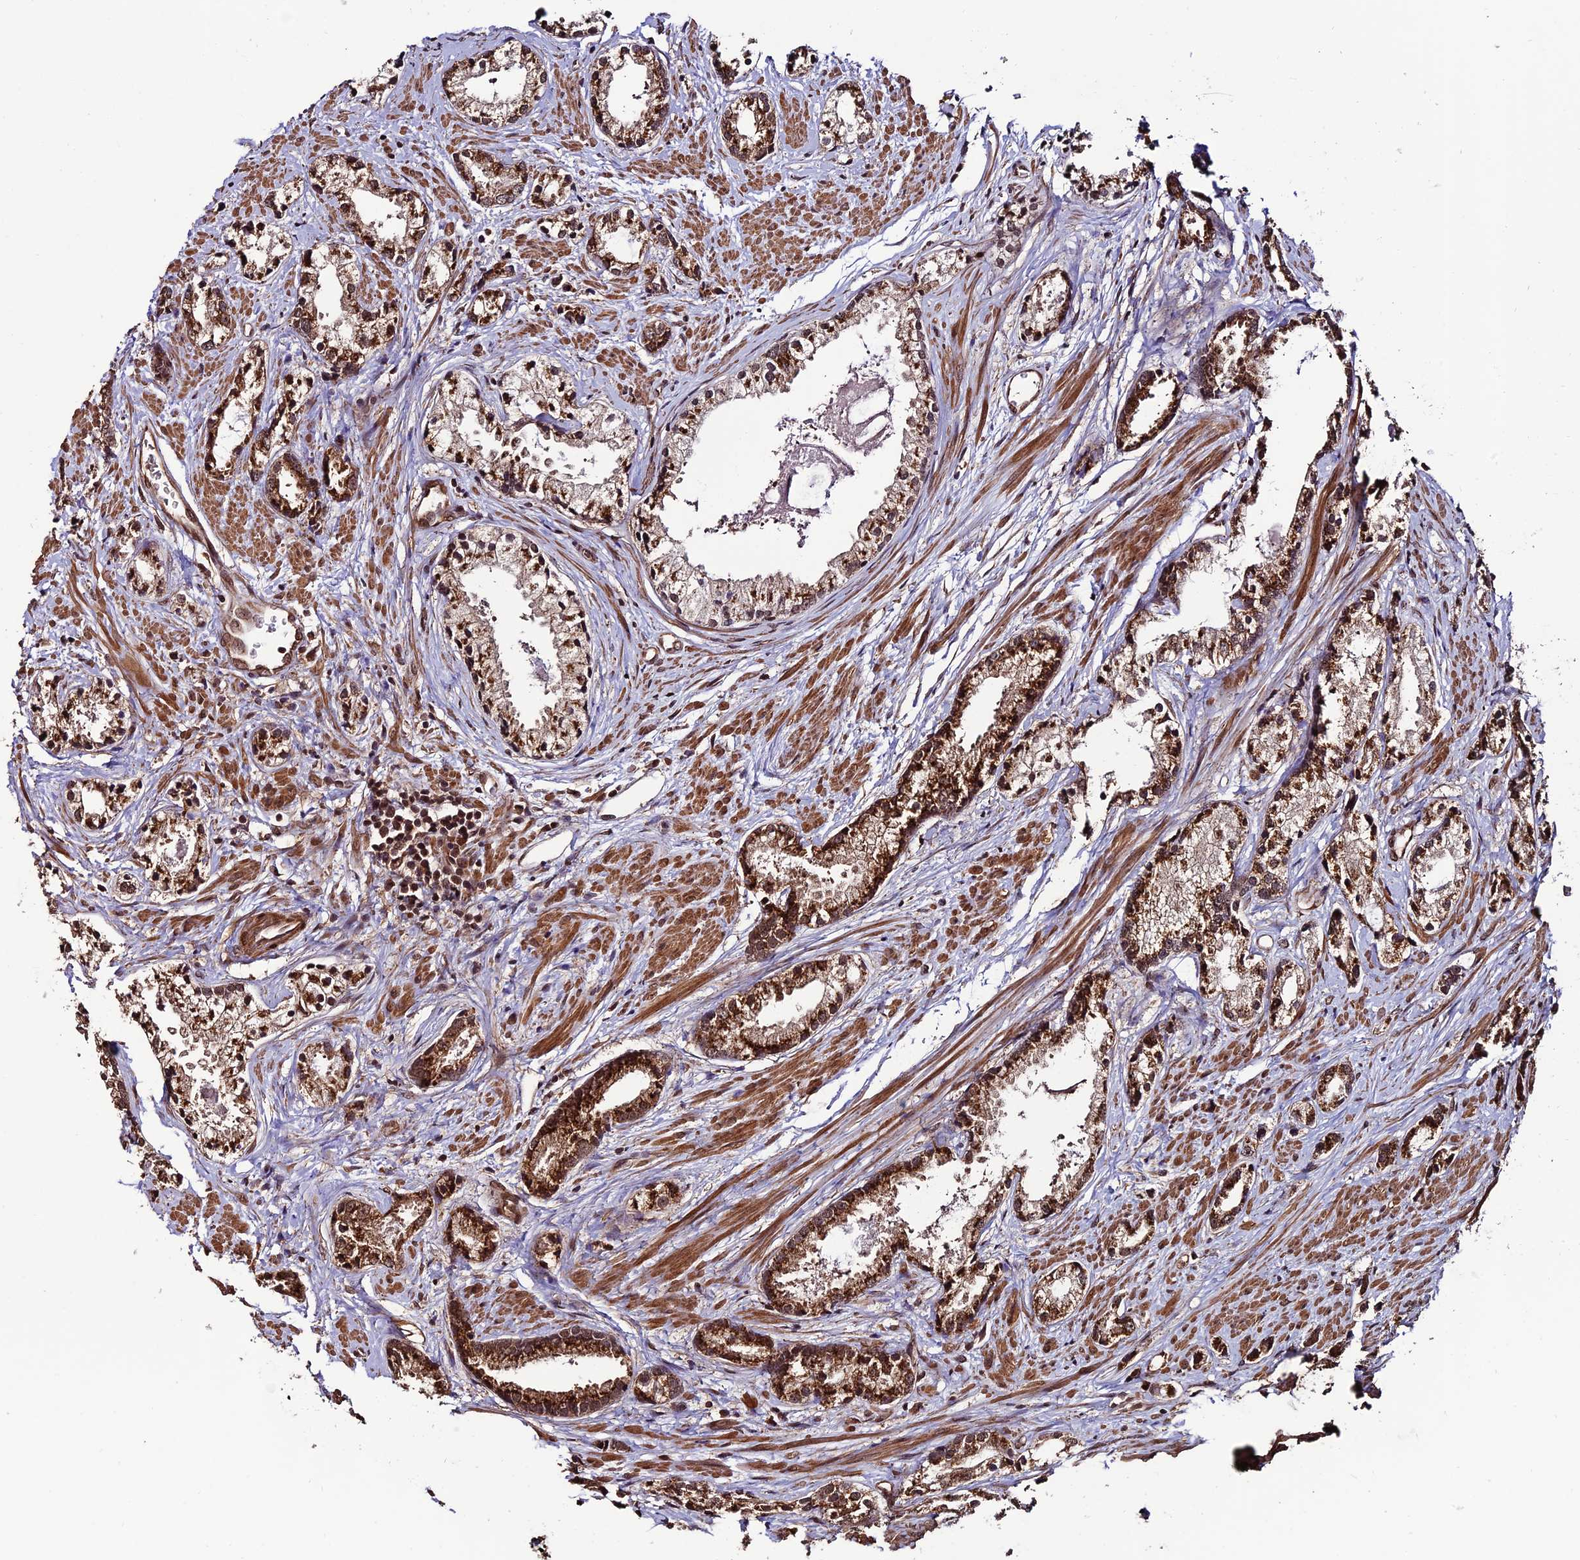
{"staining": {"intensity": "strong", "quantity": ">75%", "location": "cytoplasmic/membranous,nuclear"}, "tissue": "prostate cancer", "cell_type": "Tumor cells", "image_type": "cancer", "snomed": [{"axis": "morphology", "description": "Adenocarcinoma, High grade"}, {"axis": "topography", "description": "Prostate"}], "caption": "IHC staining of prostate high-grade adenocarcinoma, which reveals high levels of strong cytoplasmic/membranous and nuclear expression in approximately >75% of tumor cells indicating strong cytoplasmic/membranous and nuclear protein positivity. The staining was performed using DAB (3,3'-diaminobenzidine) (brown) for protein detection and nuclei were counterstained in hematoxylin (blue).", "gene": "CABIN1", "patient": {"sex": "male", "age": 66}}